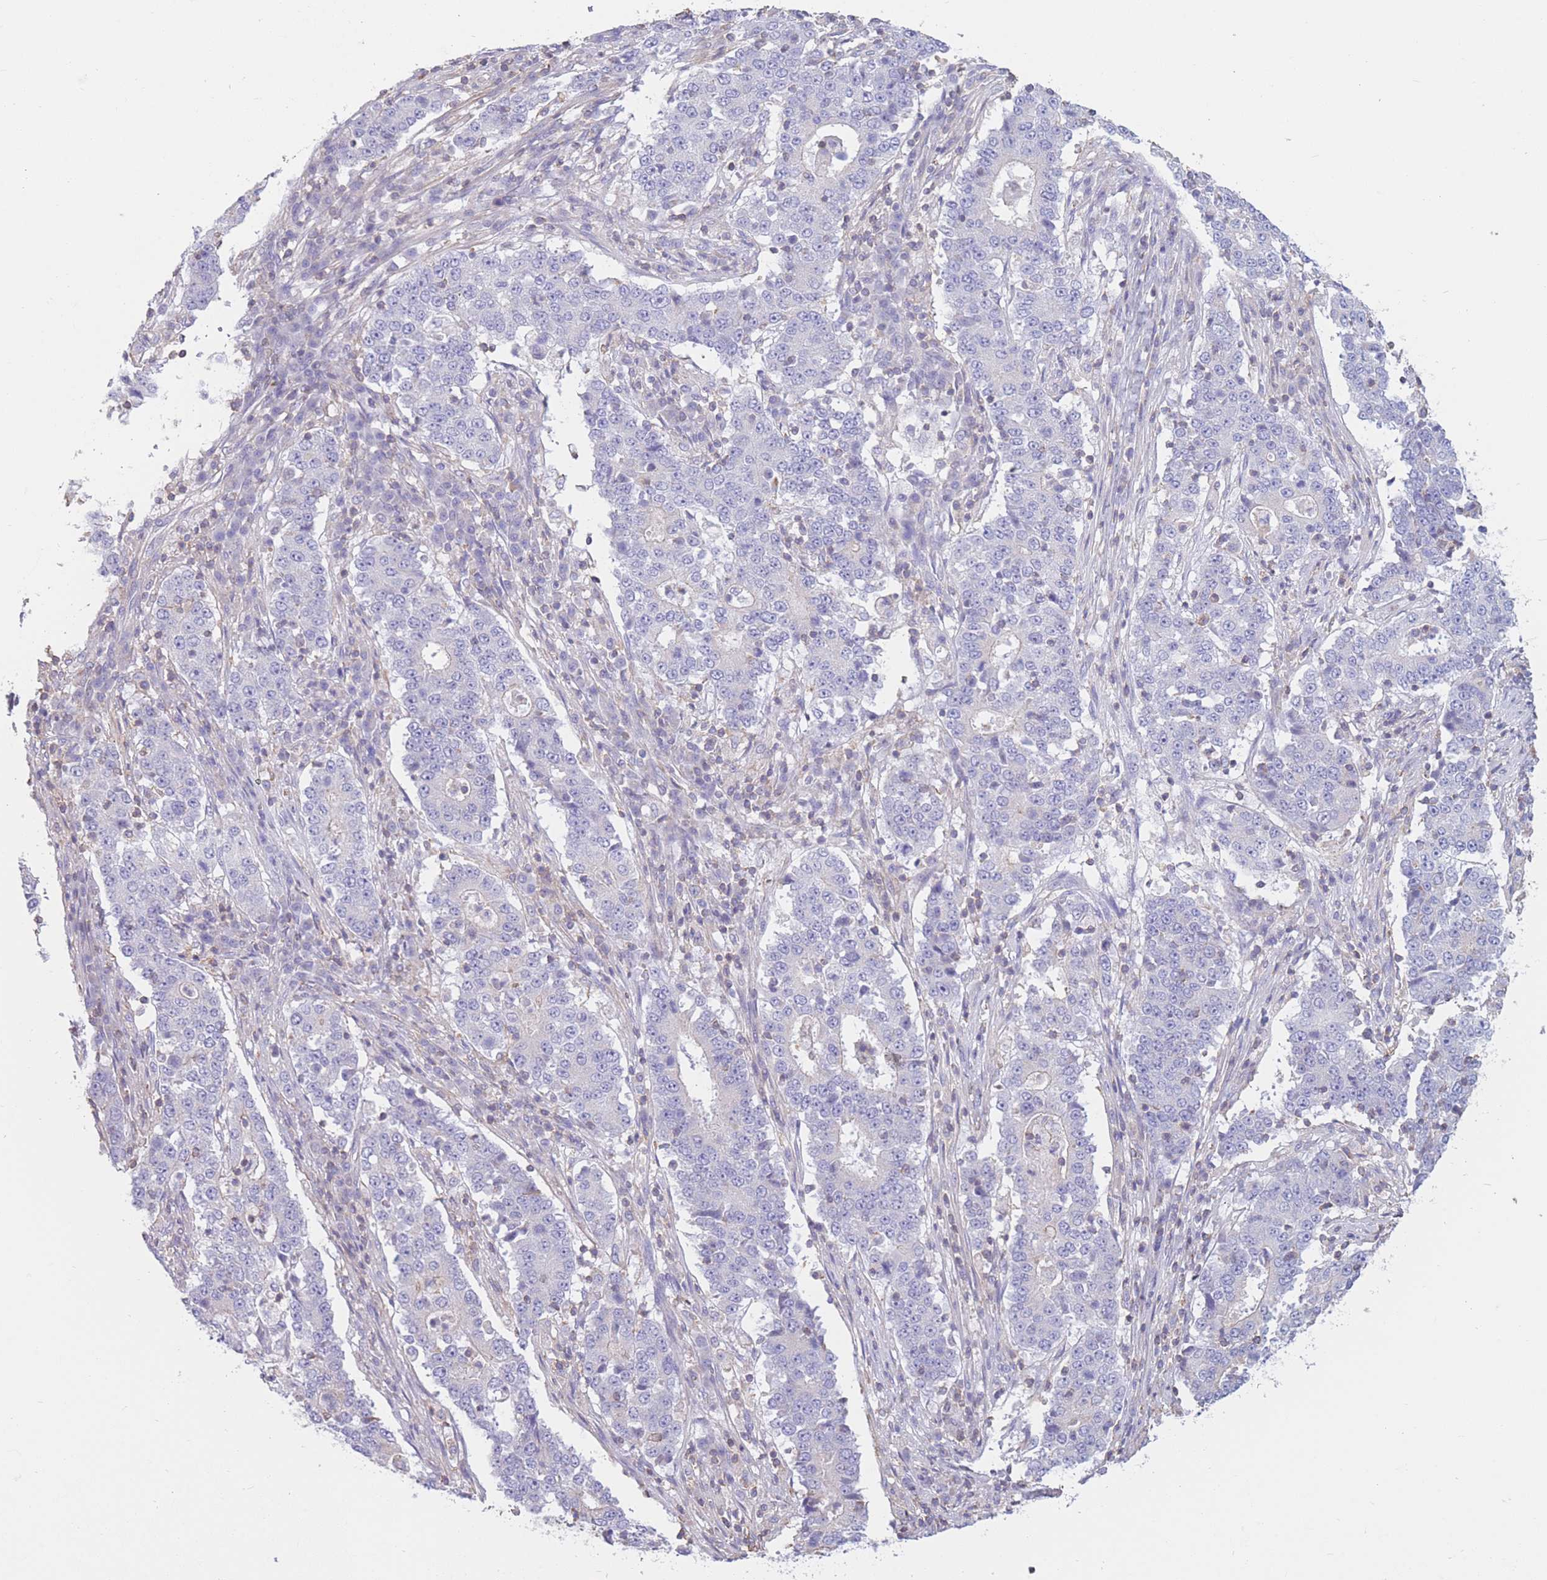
{"staining": {"intensity": "negative", "quantity": "none", "location": "none"}, "tissue": "stomach cancer", "cell_type": "Tumor cells", "image_type": "cancer", "snomed": [{"axis": "morphology", "description": "Adenocarcinoma, NOS"}, {"axis": "topography", "description": "Stomach"}], "caption": "The histopathology image exhibits no significant positivity in tumor cells of stomach cancer.", "gene": "PDHA1", "patient": {"sex": "male", "age": 59}}